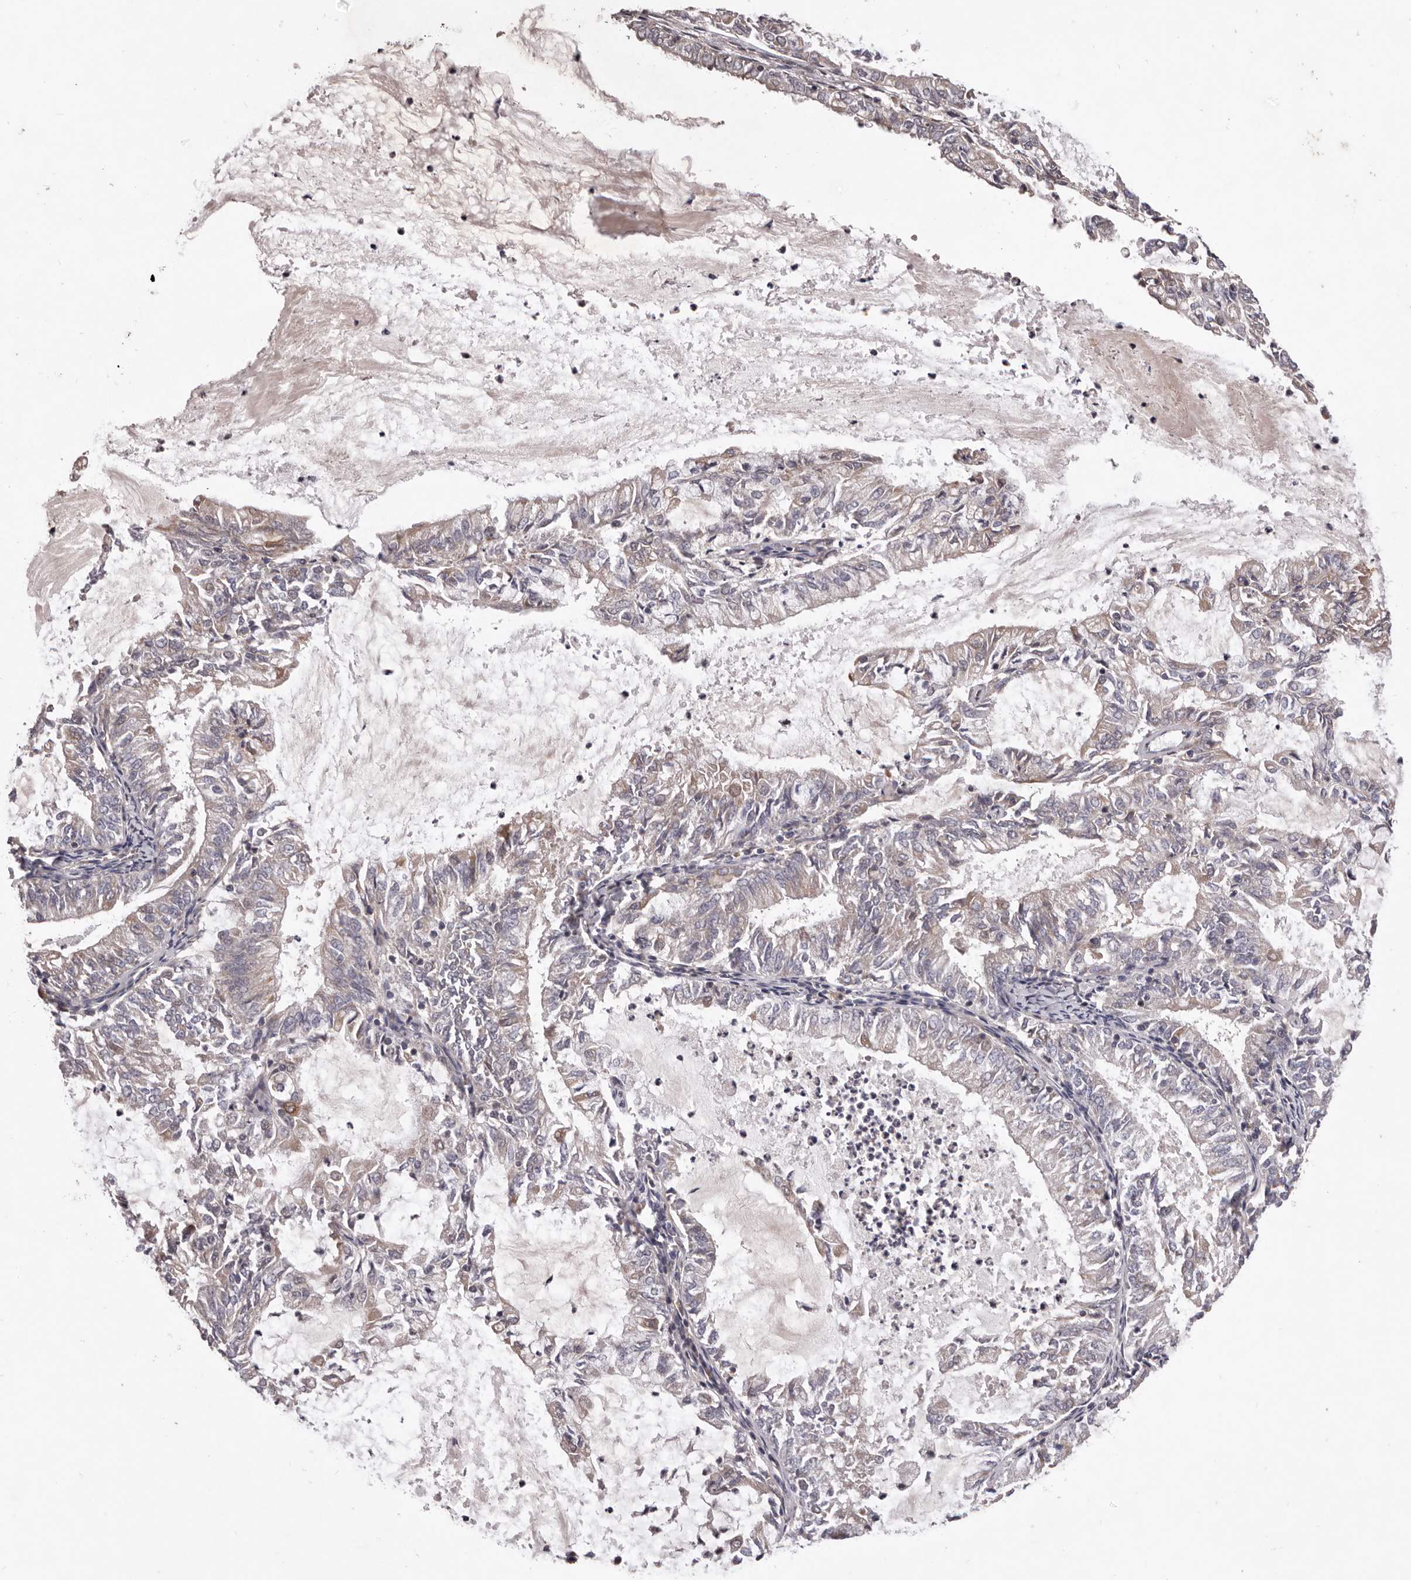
{"staining": {"intensity": "weak", "quantity": "<25%", "location": "cytoplasmic/membranous"}, "tissue": "endometrial cancer", "cell_type": "Tumor cells", "image_type": "cancer", "snomed": [{"axis": "morphology", "description": "Adenocarcinoma, NOS"}, {"axis": "topography", "description": "Endometrium"}], "caption": "Human adenocarcinoma (endometrial) stained for a protein using IHC reveals no staining in tumor cells.", "gene": "CELF3", "patient": {"sex": "female", "age": 57}}